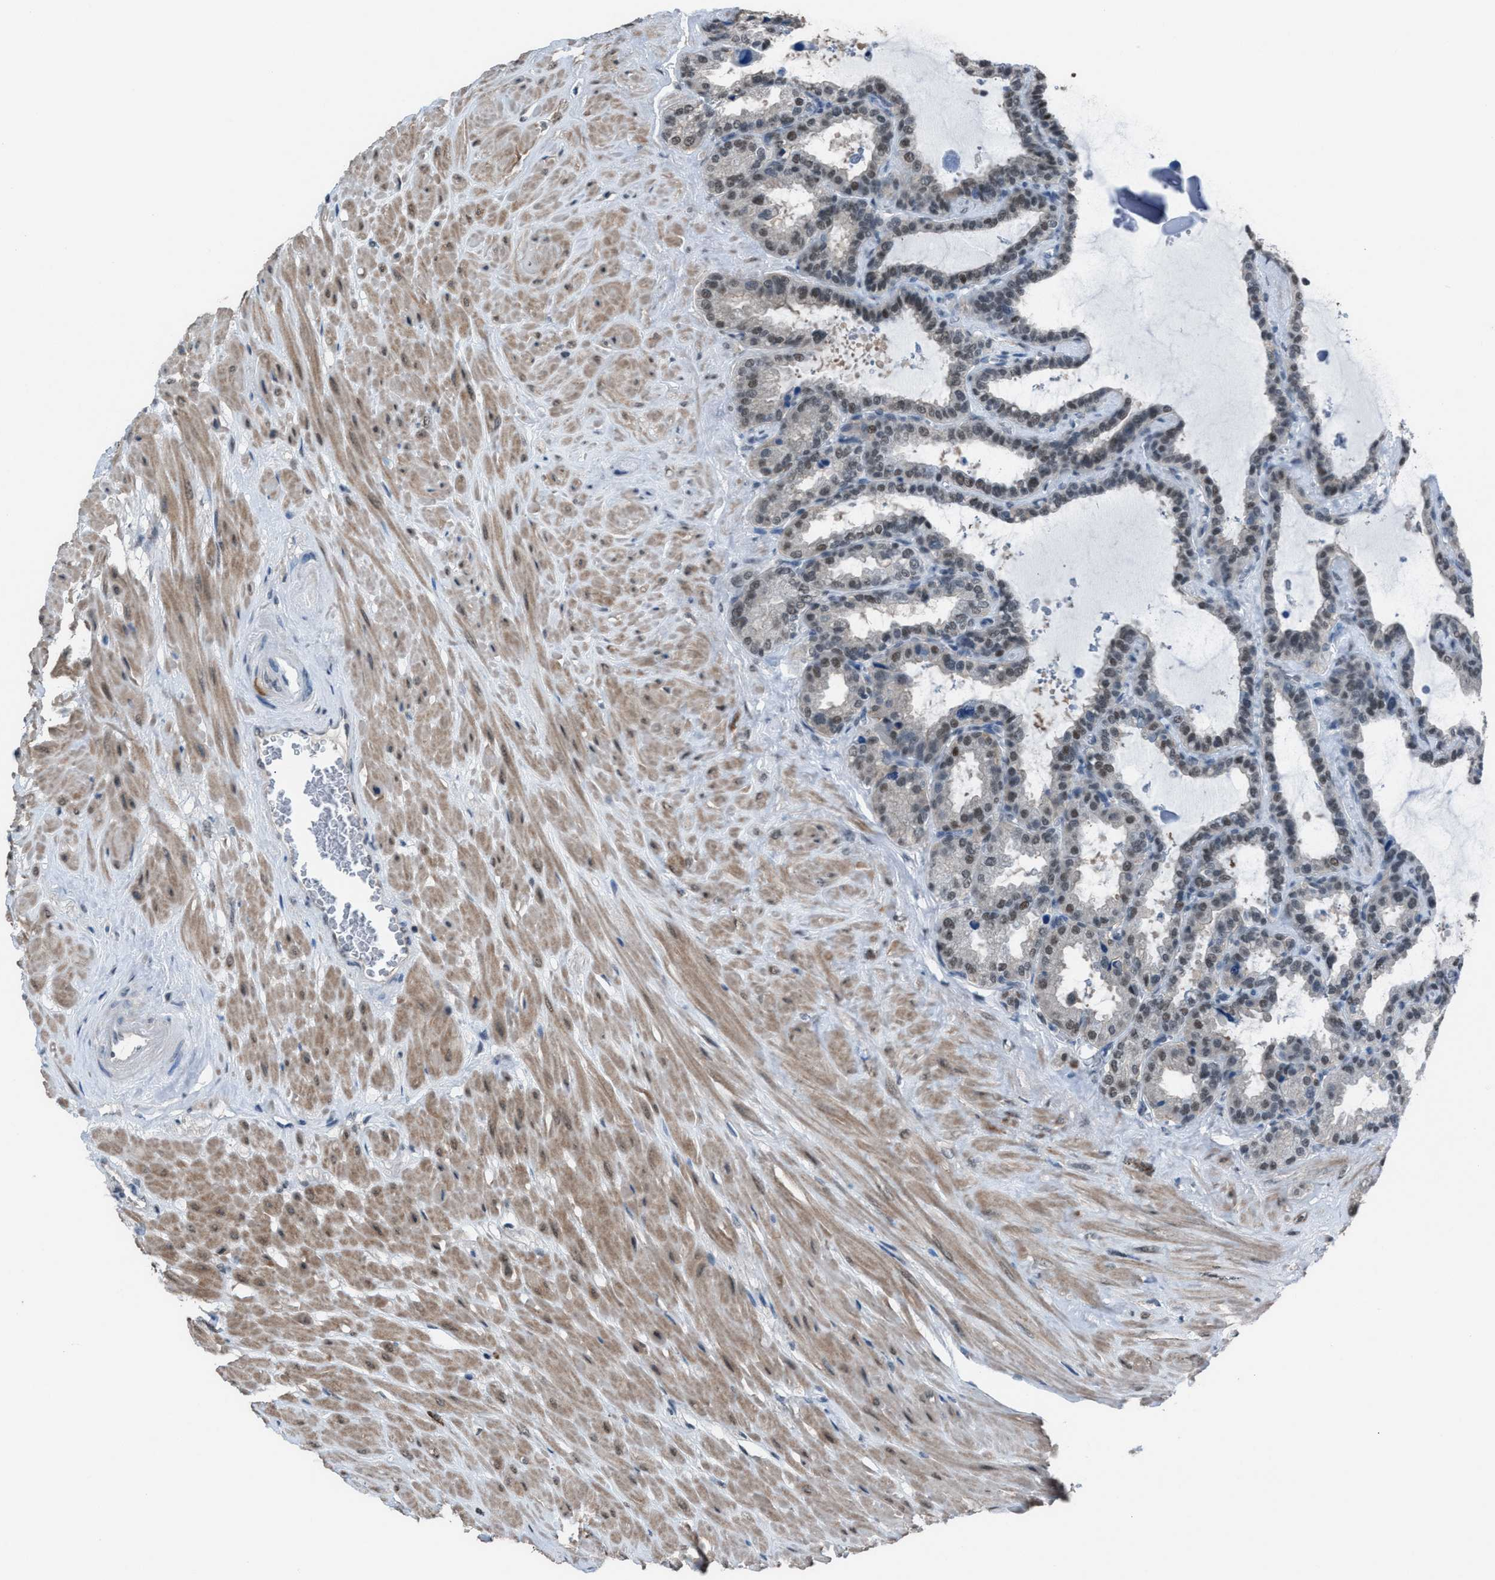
{"staining": {"intensity": "weak", "quantity": "25%-75%", "location": "nuclear"}, "tissue": "seminal vesicle", "cell_type": "Glandular cells", "image_type": "normal", "snomed": [{"axis": "morphology", "description": "Normal tissue, NOS"}, {"axis": "topography", "description": "Seminal veicle"}], "caption": "Glandular cells demonstrate low levels of weak nuclear positivity in approximately 25%-75% of cells in benign human seminal vesicle.", "gene": "ZNF276", "patient": {"sex": "male", "age": 46}}